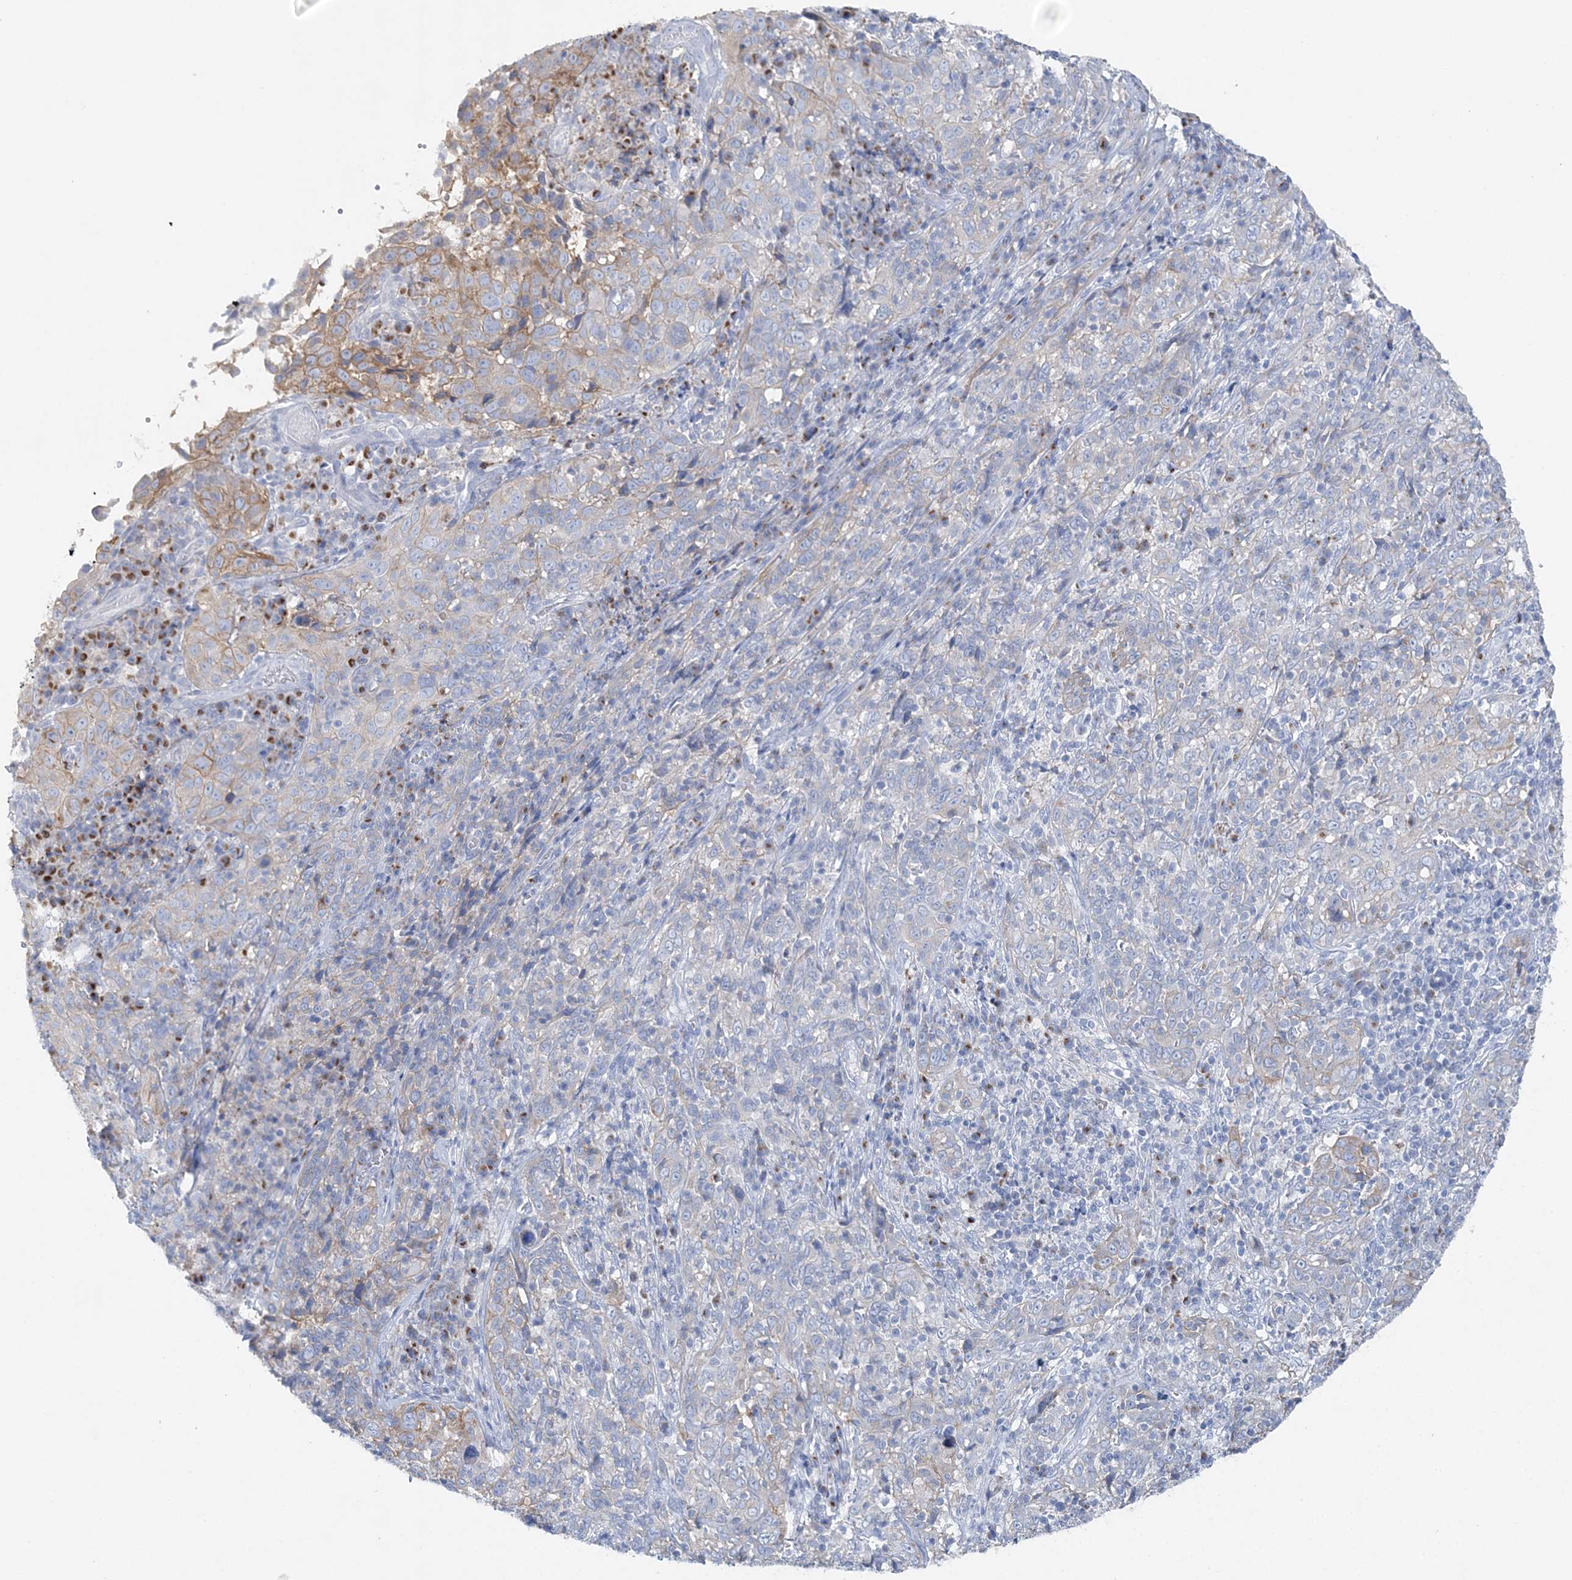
{"staining": {"intensity": "weak", "quantity": "<25%", "location": "cytoplasmic/membranous"}, "tissue": "cervical cancer", "cell_type": "Tumor cells", "image_type": "cancer", "snomed": [{"axis": "morphology", "description": "Squamous cell carcinoma, NOS"}, {"axis": "topography", "description": "Cervix"}], "caption": "Immunohistochemical staining of cervical cancer (squamous cell carcinoma) reveals no significant positivity in tumor cells. (DAB (3,3'-diaminobenzidine) IHC, high magnification).", "gene": "SLC5A6", "patient": {"sex": "female", "age": 46}}